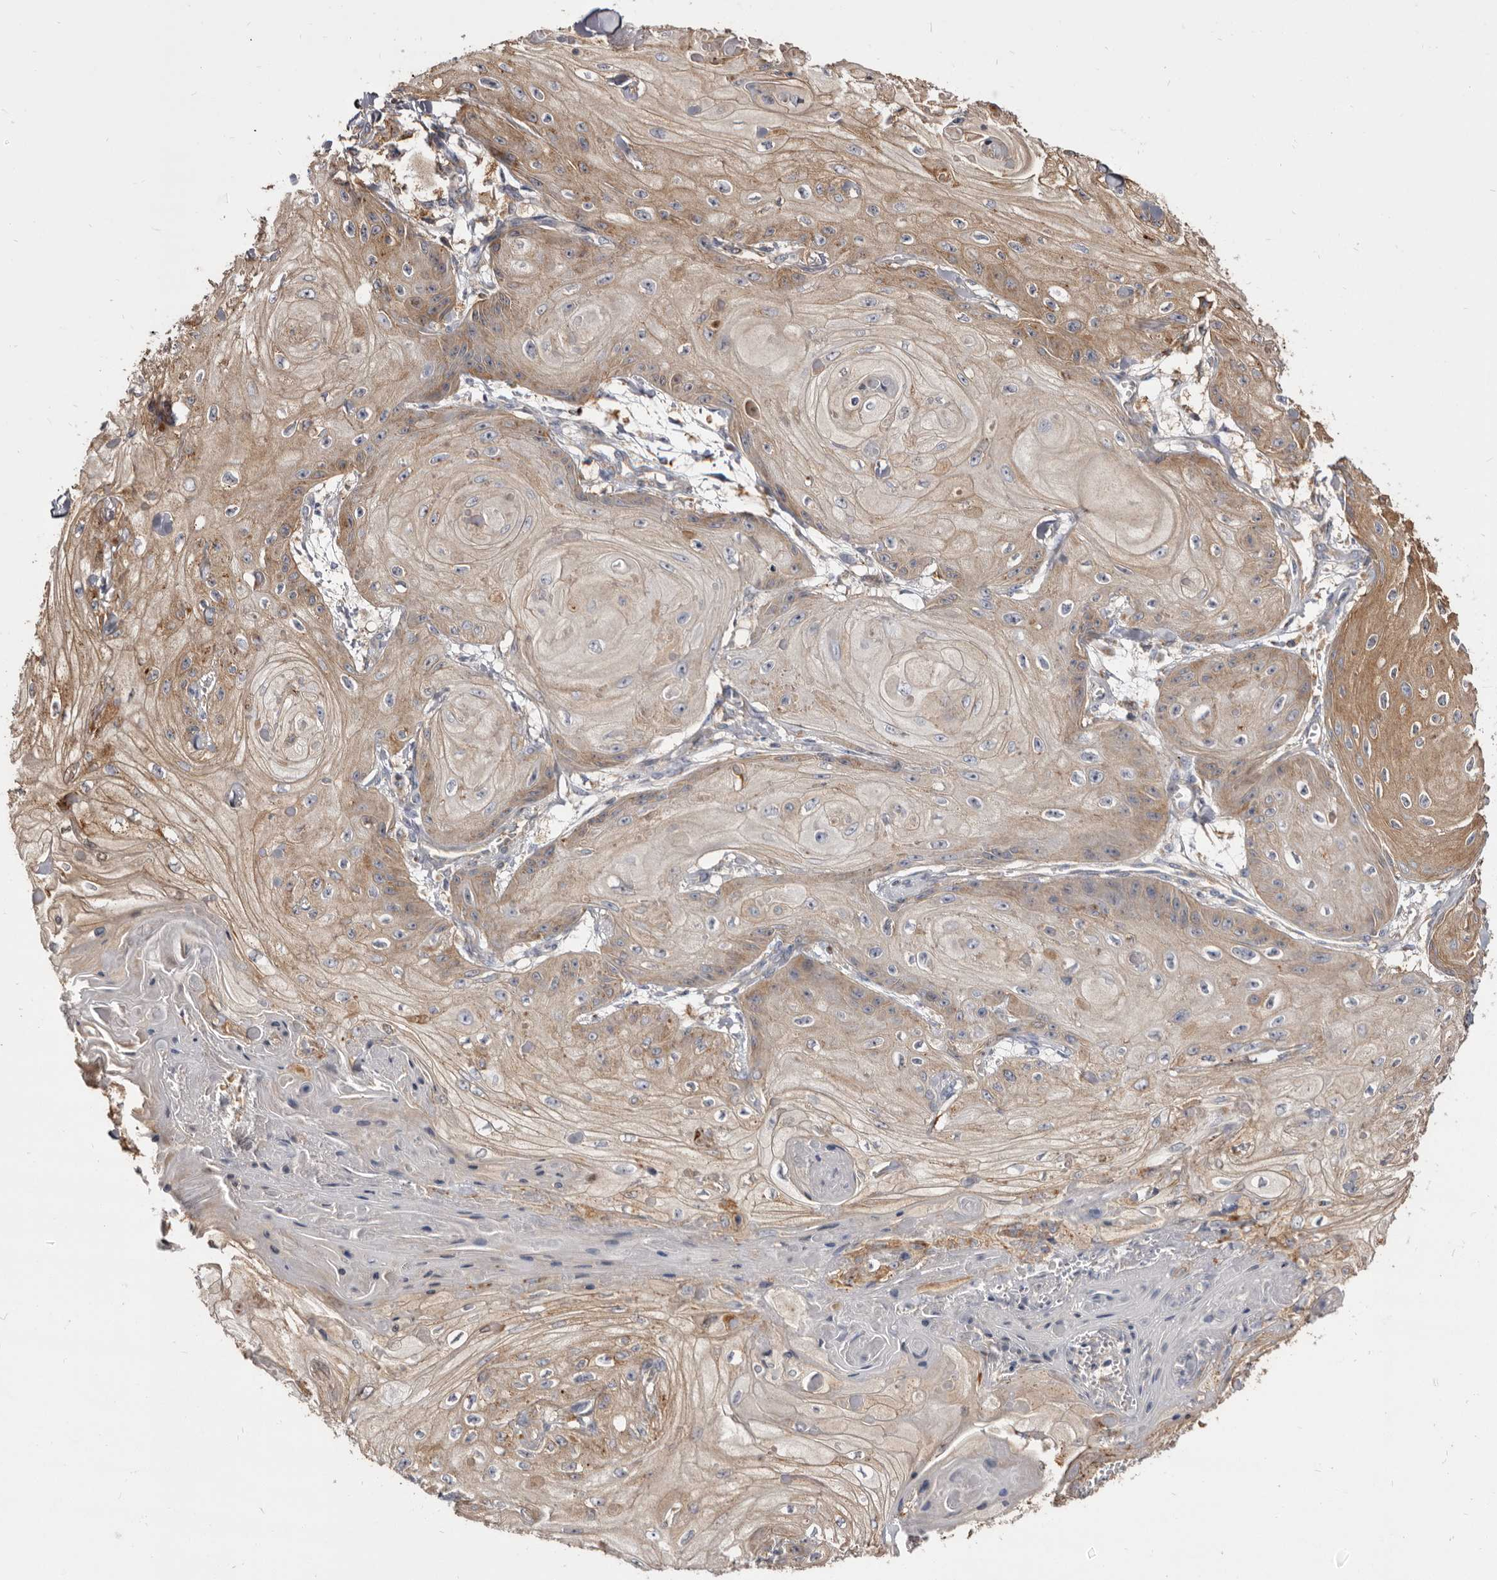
{"staining": {"intensity": "moderate", "quantity": "25%-75%", "location": "cytoplasmic/membranous"}, "tissue": "skin cancer", "cell_type": "Tumor cells", "image_type": "cancer", "snomed": [{"axis": "morphology", "description": "Squamous cell carcinoma, NOS"}, {"axis": "topography", "description": "Skin"}], "caption": "DAB immunohistochemical staining of squamous cell carcinoma (skin) reveals moderate cytoplasmic/membranous protein positivity in approximately 25%-75% of tumor cells. The staining is performed using DAB (3,3'-diaminobenzidine) brown chromogen to label protein expression. The nuclei are counter-stained blue using hematoxylin.", "gene": "TPD52", "patient": {"sex": "male", "age": 74}}